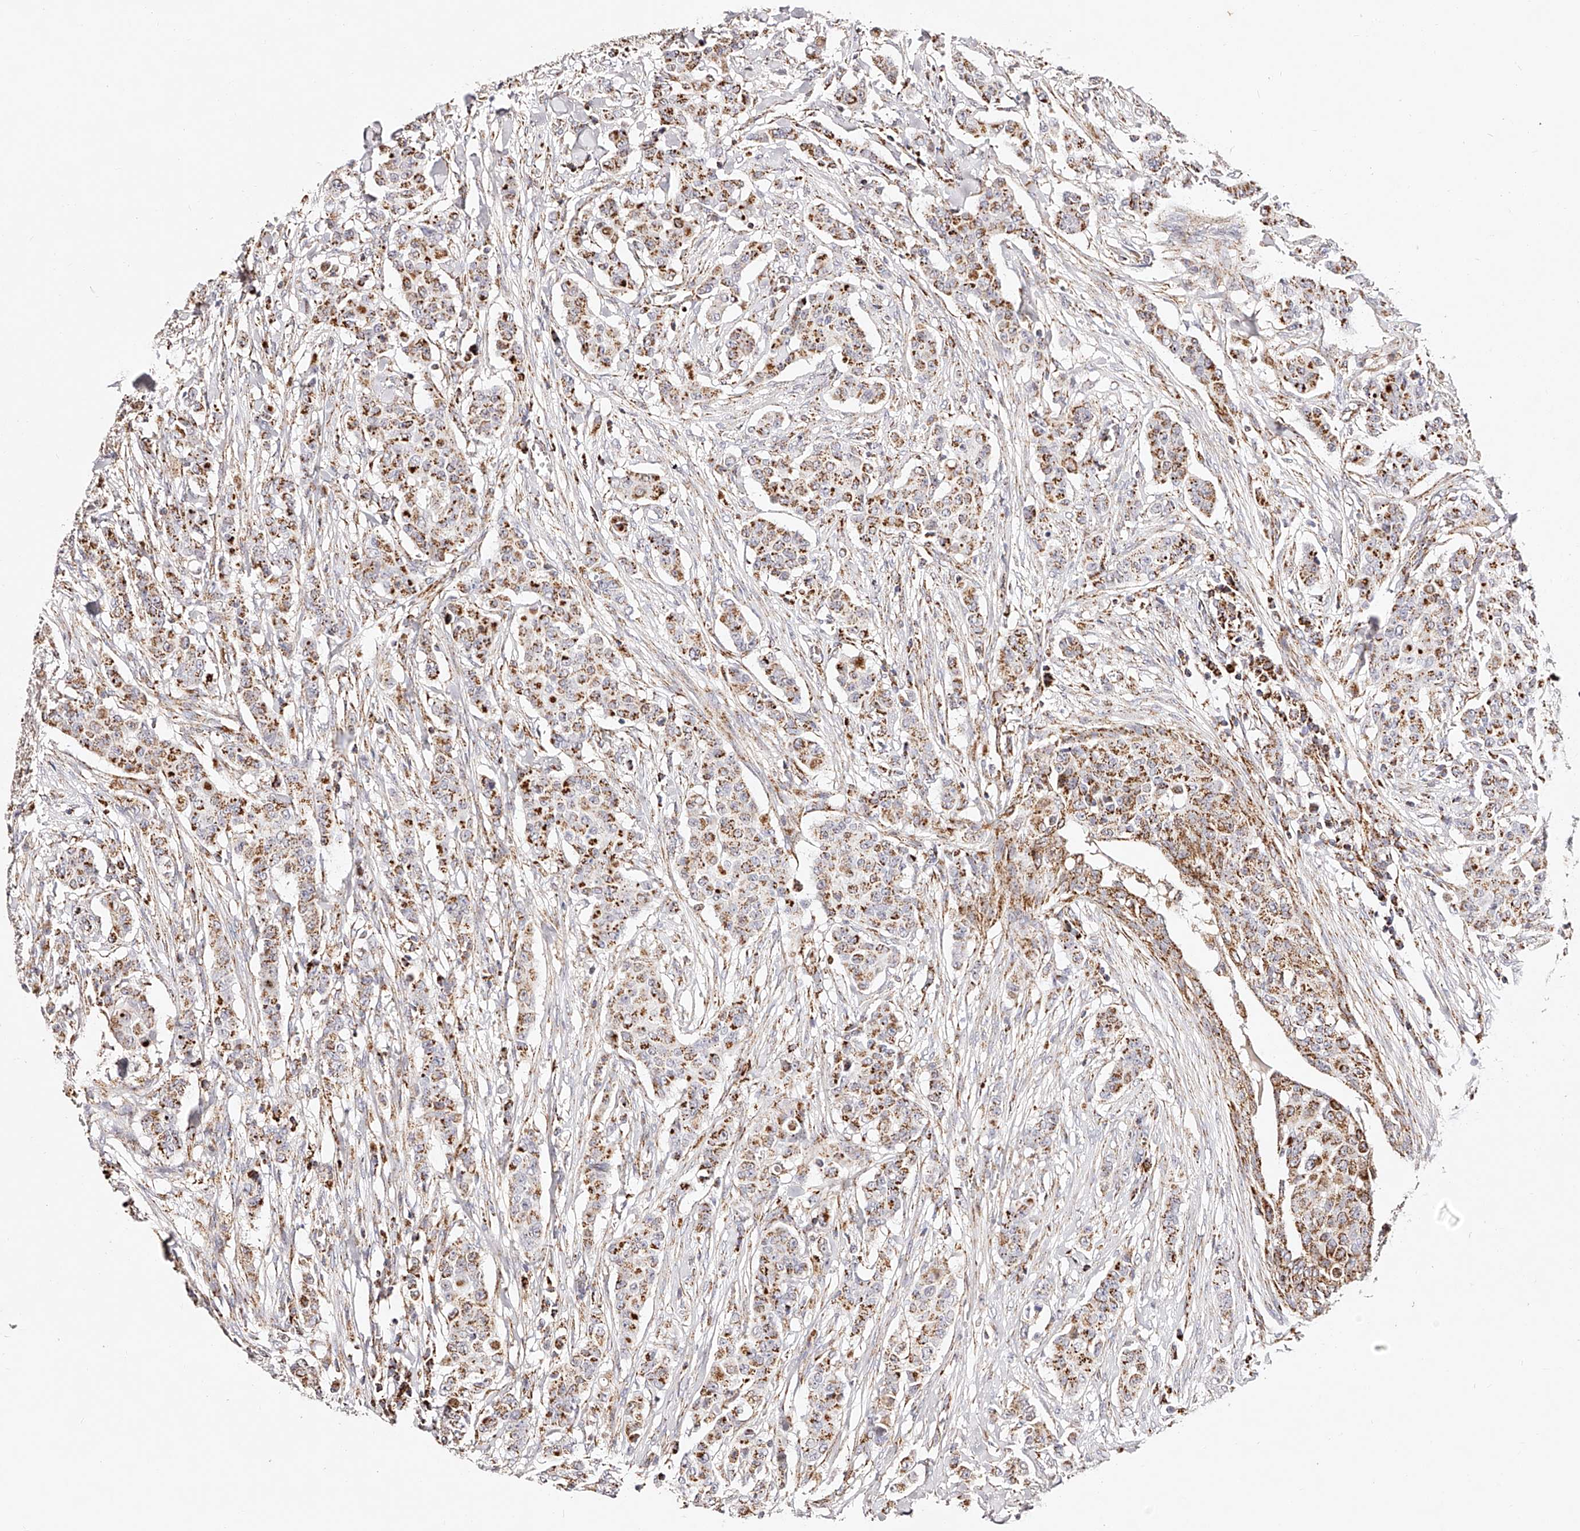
{"staining": {"intensity": "moderate", "quantity": ">75%", "location": "cytoplasmic/membranous"}, "tissue": "breast cancer", "cell_type": "Tumor cells", "image_type": "cancer", "snomed": [{"axis": "morphology", "description": "Duct carcinoma"}, {"axis": "topography", "description": "Breast"}], "caption": "Breast cancer (intraductal carcinoma) stained with a brown dye reveals moderate cytoplasmic/membranous positive expression in approximately >75% of tumor cells.", "gene": "NDUFV3", "patient": {"sex": "female", "age": 40}}